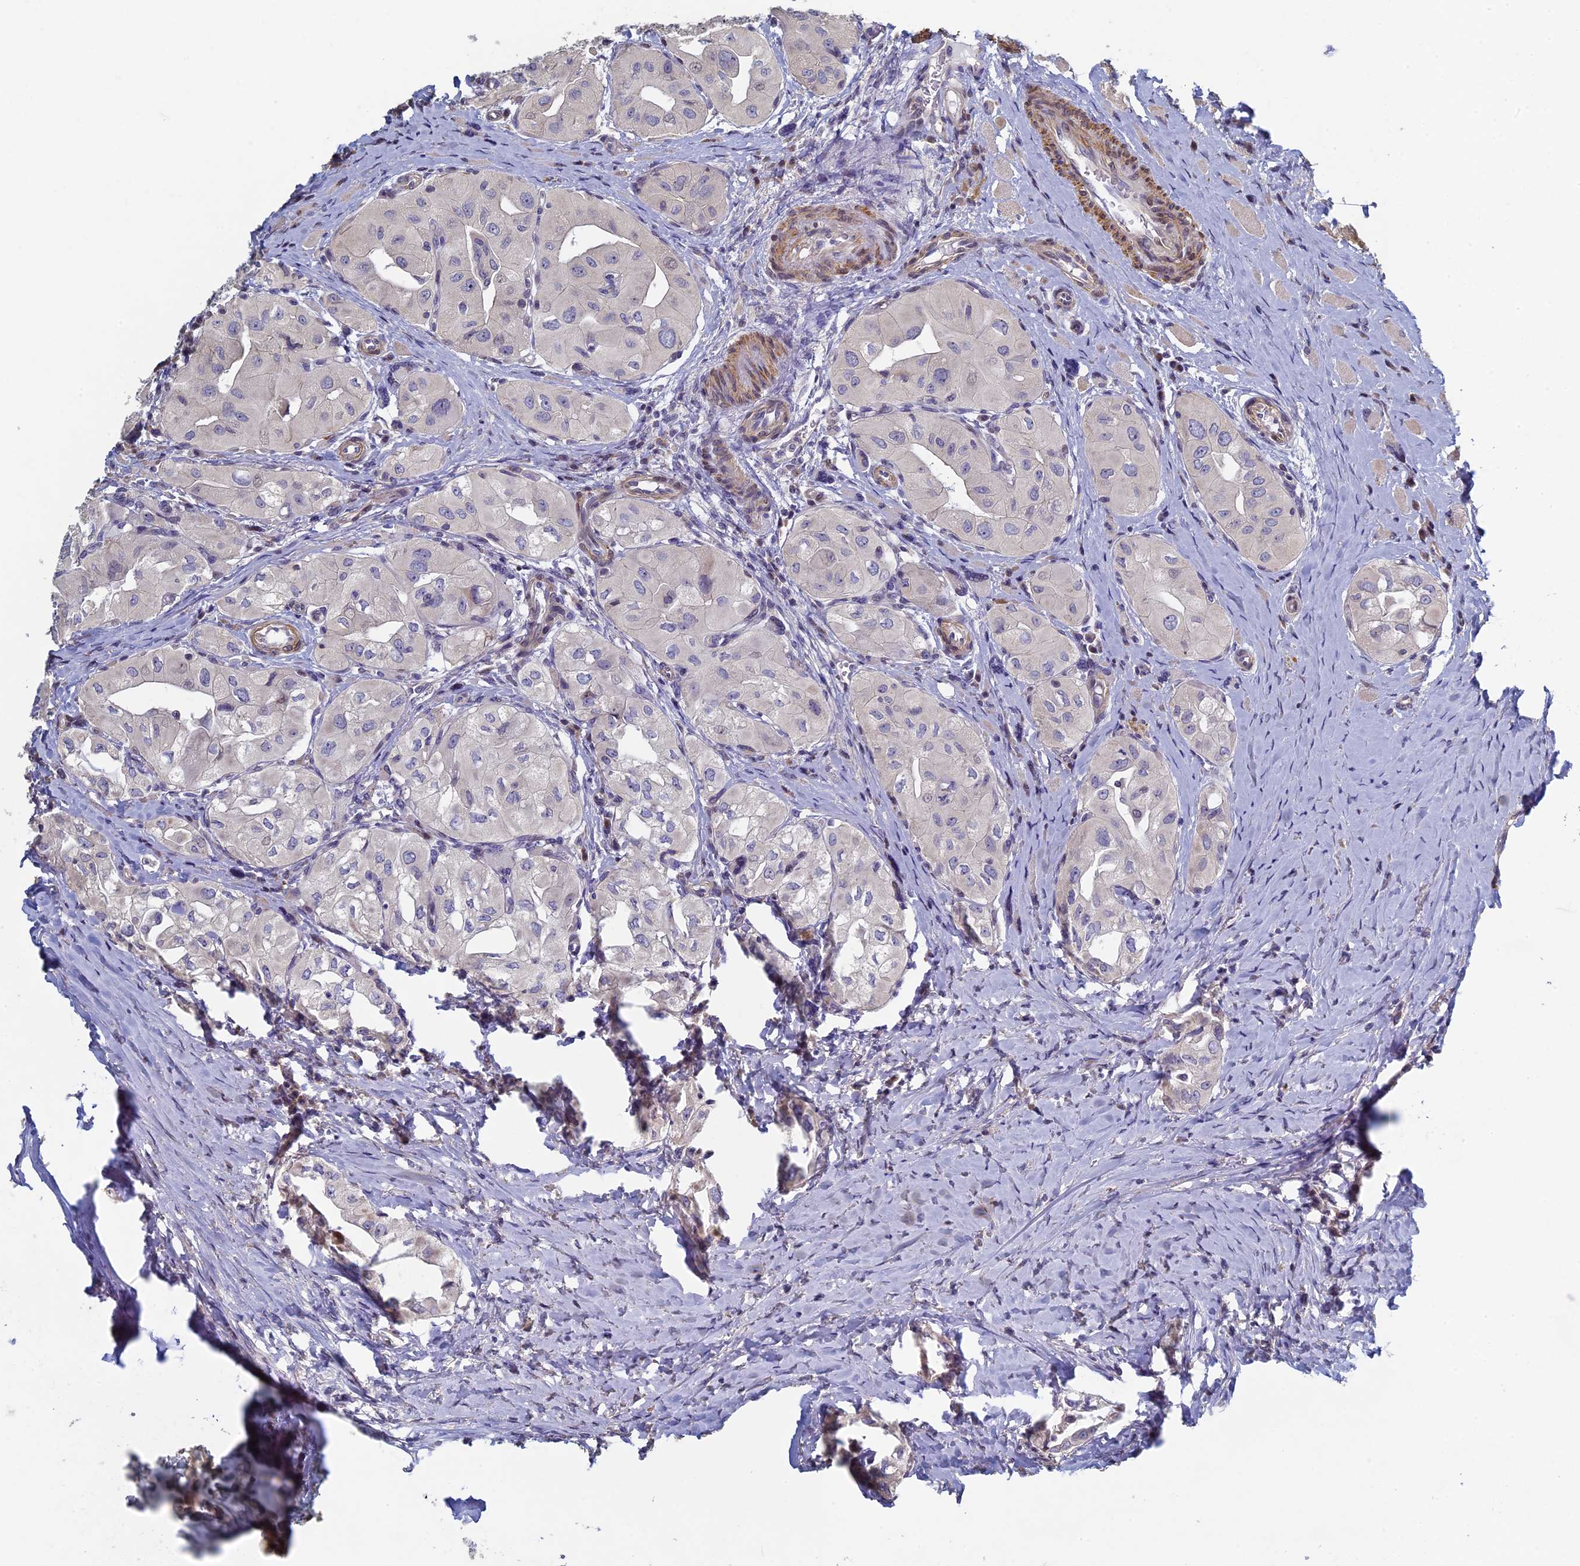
{"staining": {"intensity": "negative", "quantity": "none", "location": "none"}, "tissue": "thyroid cancer", "cell_type": "Tumor cells", "image_type": "cancer", "snomed": [{"axis": "morphology", "description": "Papillary adenocarcinoma, NOS"}, {"axis": "topography", "description": "Thyroid gland"}], "caption": "Human thyroid cancer (papillary adenocarcinoma) stained for a protein using immunohistochemistry (IHC) displays no expression in tumor cells.", "gene": "DIXDC1", "patient": {"sex": "female", "age": 59}}